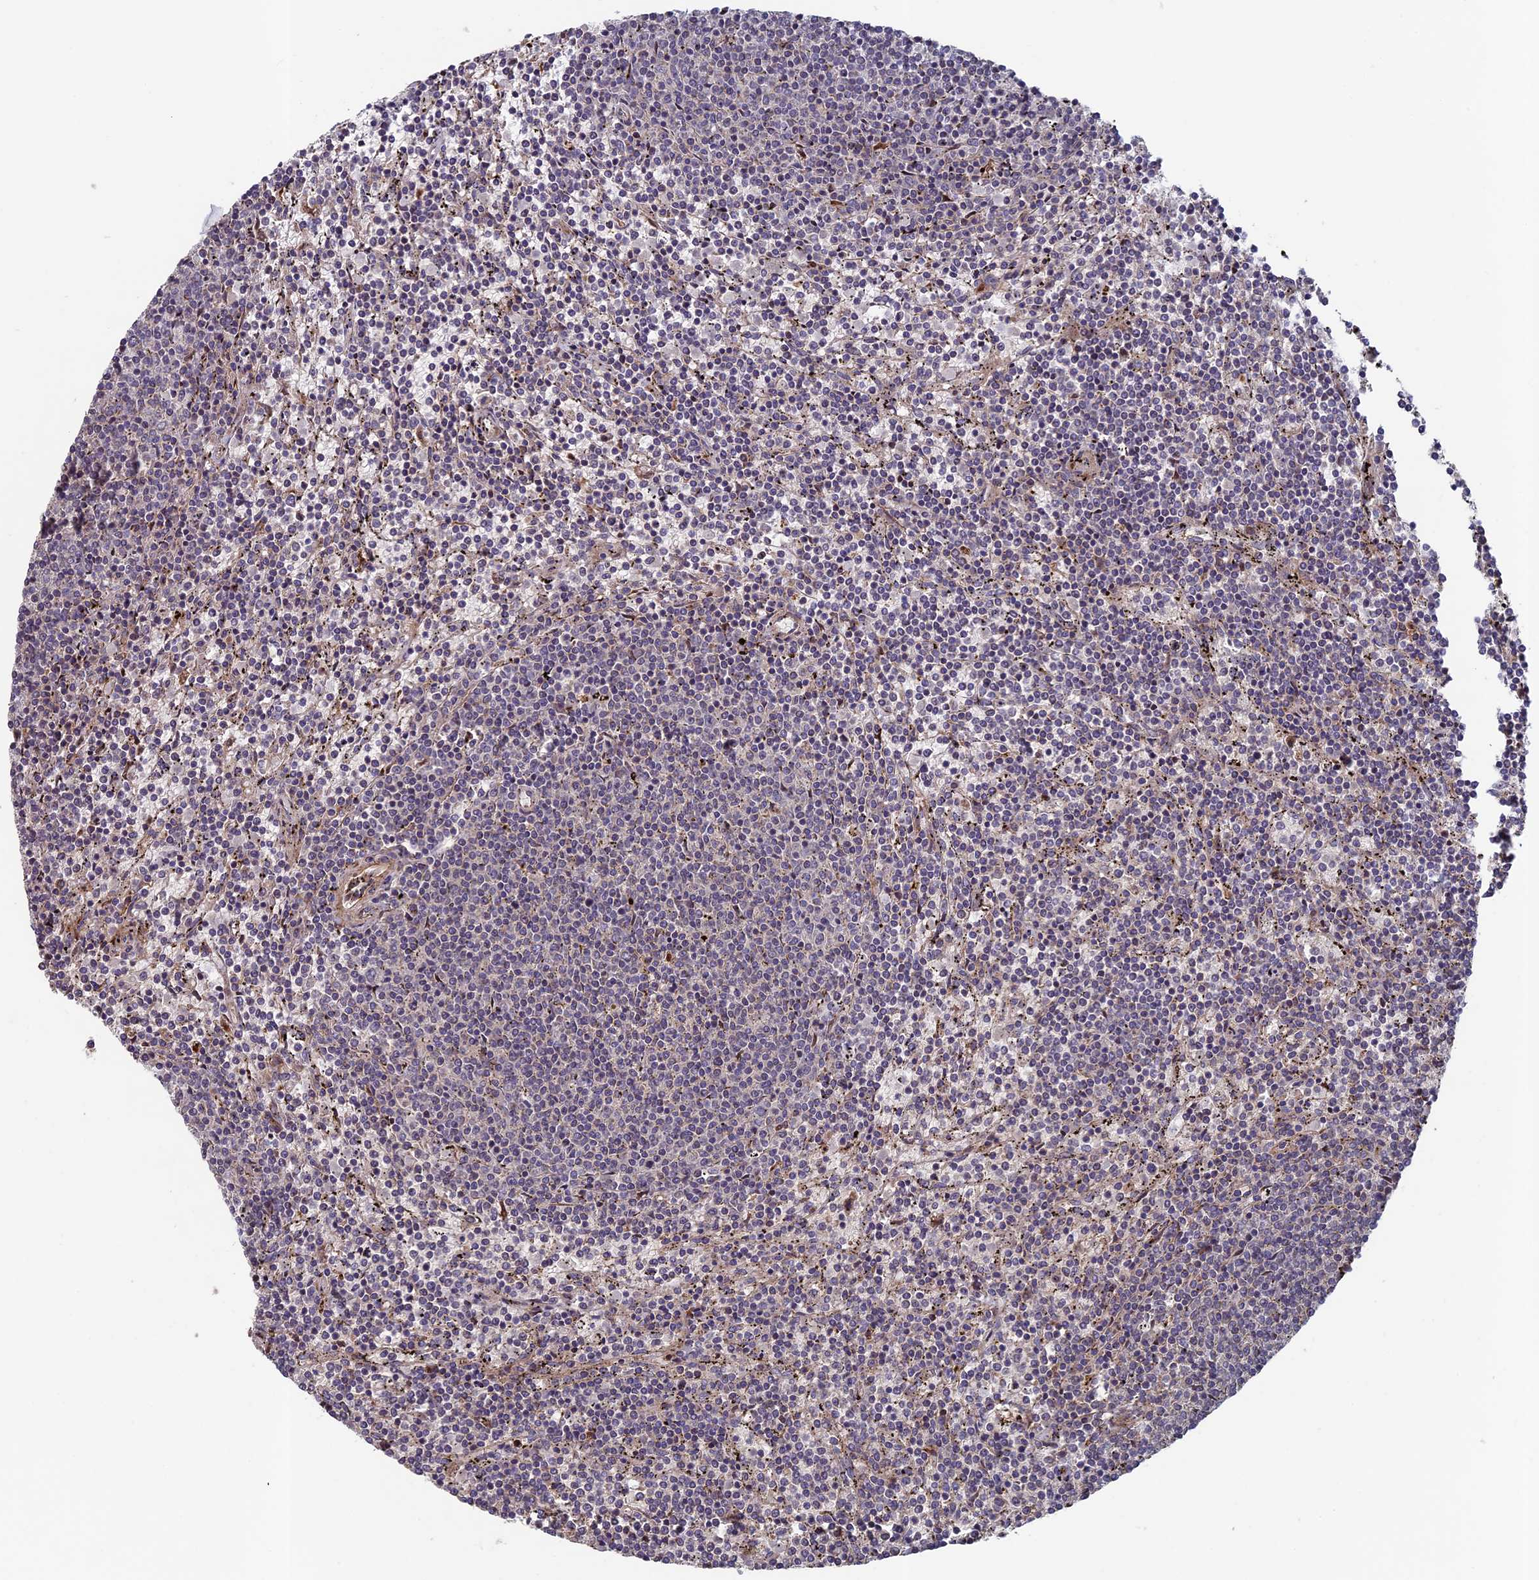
{"staining": {"intensity": "negative", "quantity": "none", "location": "none"}, "tissue": "lymphoma", "cell_type": "Tumor cells", "image_type": "cancer", "snomed": [{"axis": "morphology", "description": "Malignant lymphoma, non-Hodgkin's type, Low grade"}, {"axis": "topography", "description": "Spleen"}], "caption": "Immunohistochemistry of human malignant lymphoma, non-Hodgkin's type (low-grade) displays no positivity in tumor cells.", "gene": "RCCD1", "patient": {"sex": "female", "age": 50}}